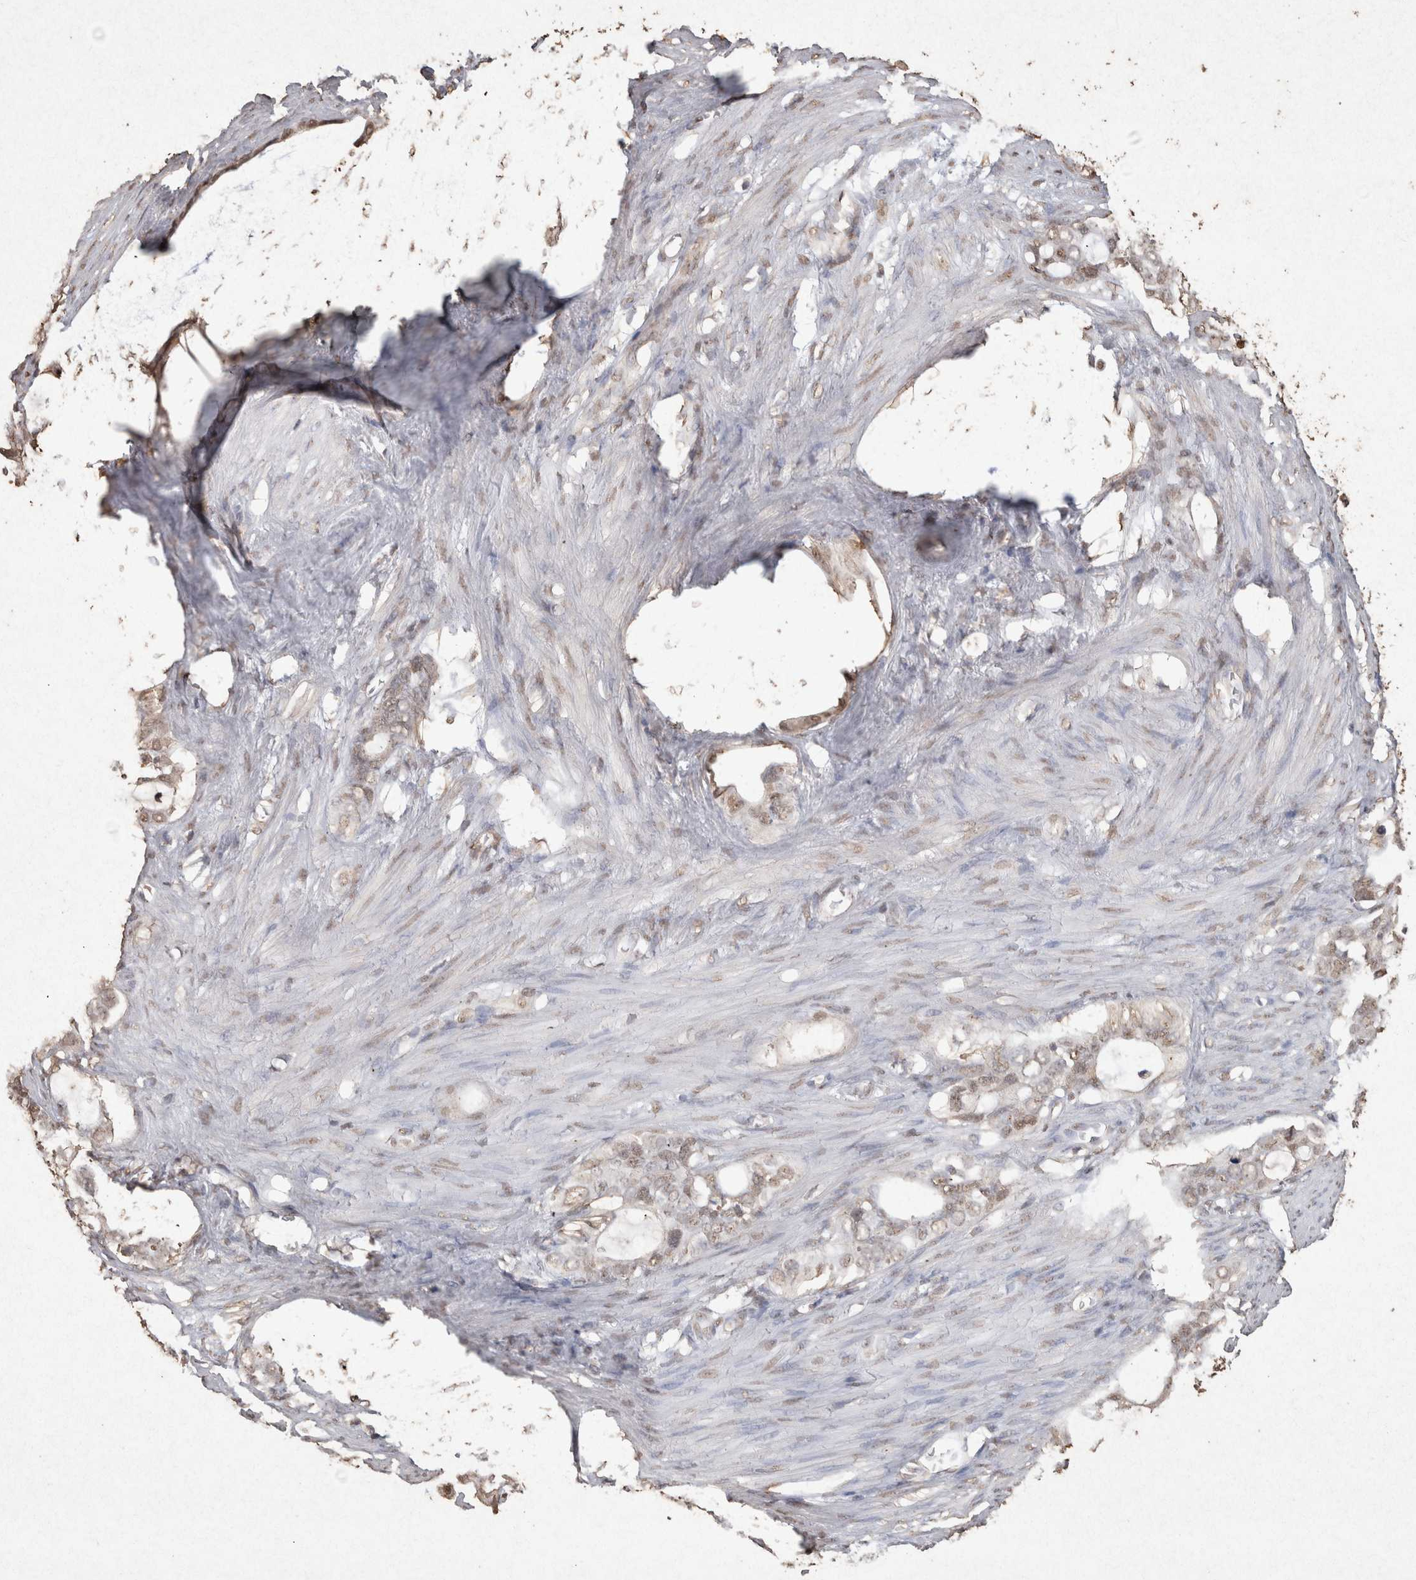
{"staining": {"intensity": "weak", "quantity": ">75%", "location": "nuclear"}, "tissue": "stomach cancer", "cell_type": "Tumor cells", "image_type": "cancer", "snomed": [{"axis": "morphology", "description": "Adenocarcinoma, NOS"}, {"axis": "topography", "description": "Stomach"}], "caption": "Approximately >75% of tumor cells in stomach cancer reveal weak nuclear protein staining as visualized by brown immunohistochemical staining.", "gene": "MLX", "patient": {"sex": "female", "age": 75}}